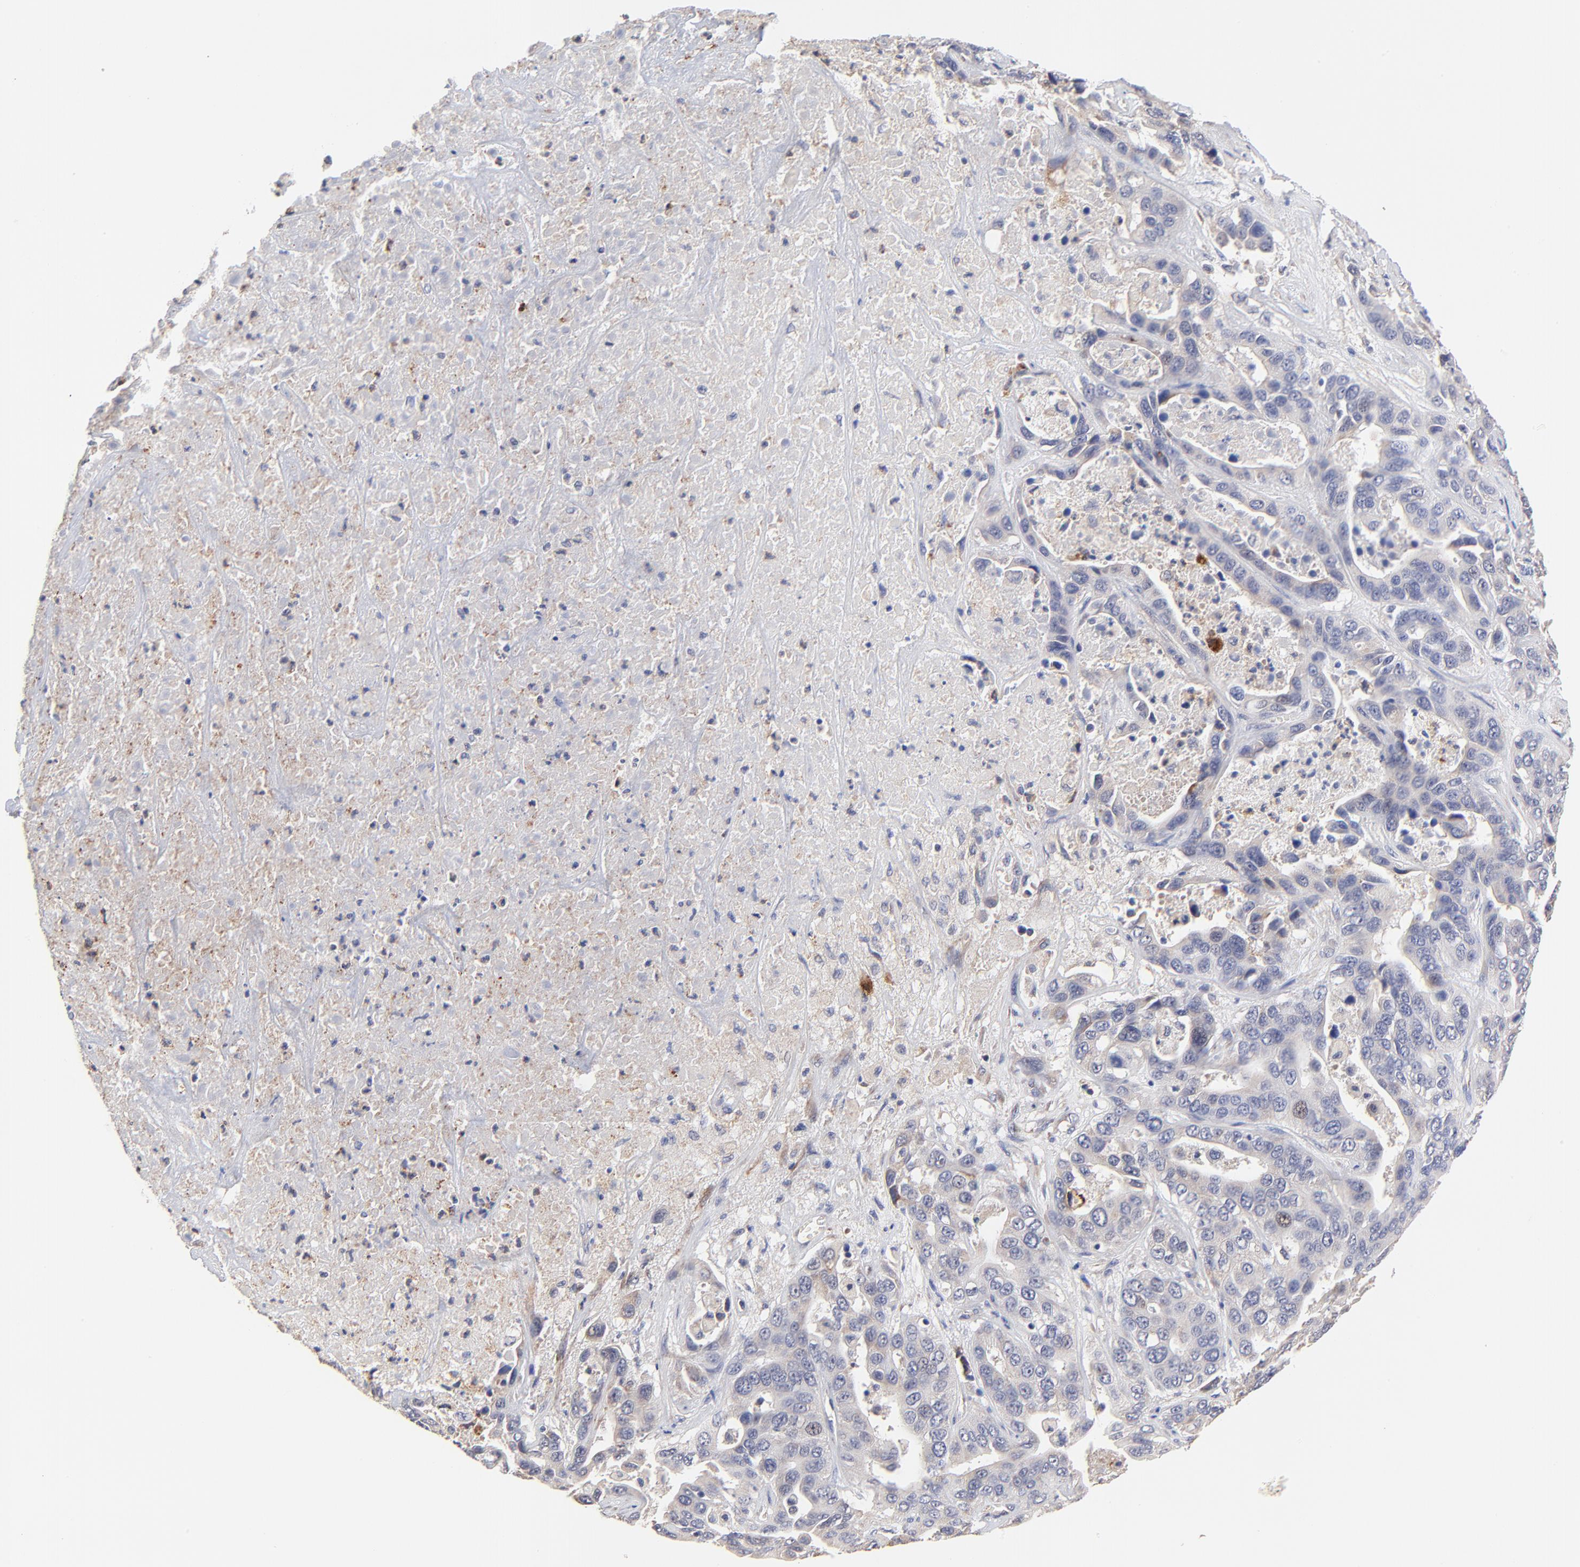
{"staining": {"intensity": "weak", "quantity": "<25%", "location": "cytoplasmic/membranous"}, "tissue": "liver cancer", "cell_type": "Tumor cells", "image_type": "cancer", "snomed": [{"axis": "morphology", "description": "Cholangiocarcinoma"}, {"axis": "topography", "description": "Liver"}], "caption": "Micrograph shows no significant protein expression in tumor cells of liver cholangiocarcinoma.", "gene": "PTK7", "patient": {"sex": "female", "age": 52}}